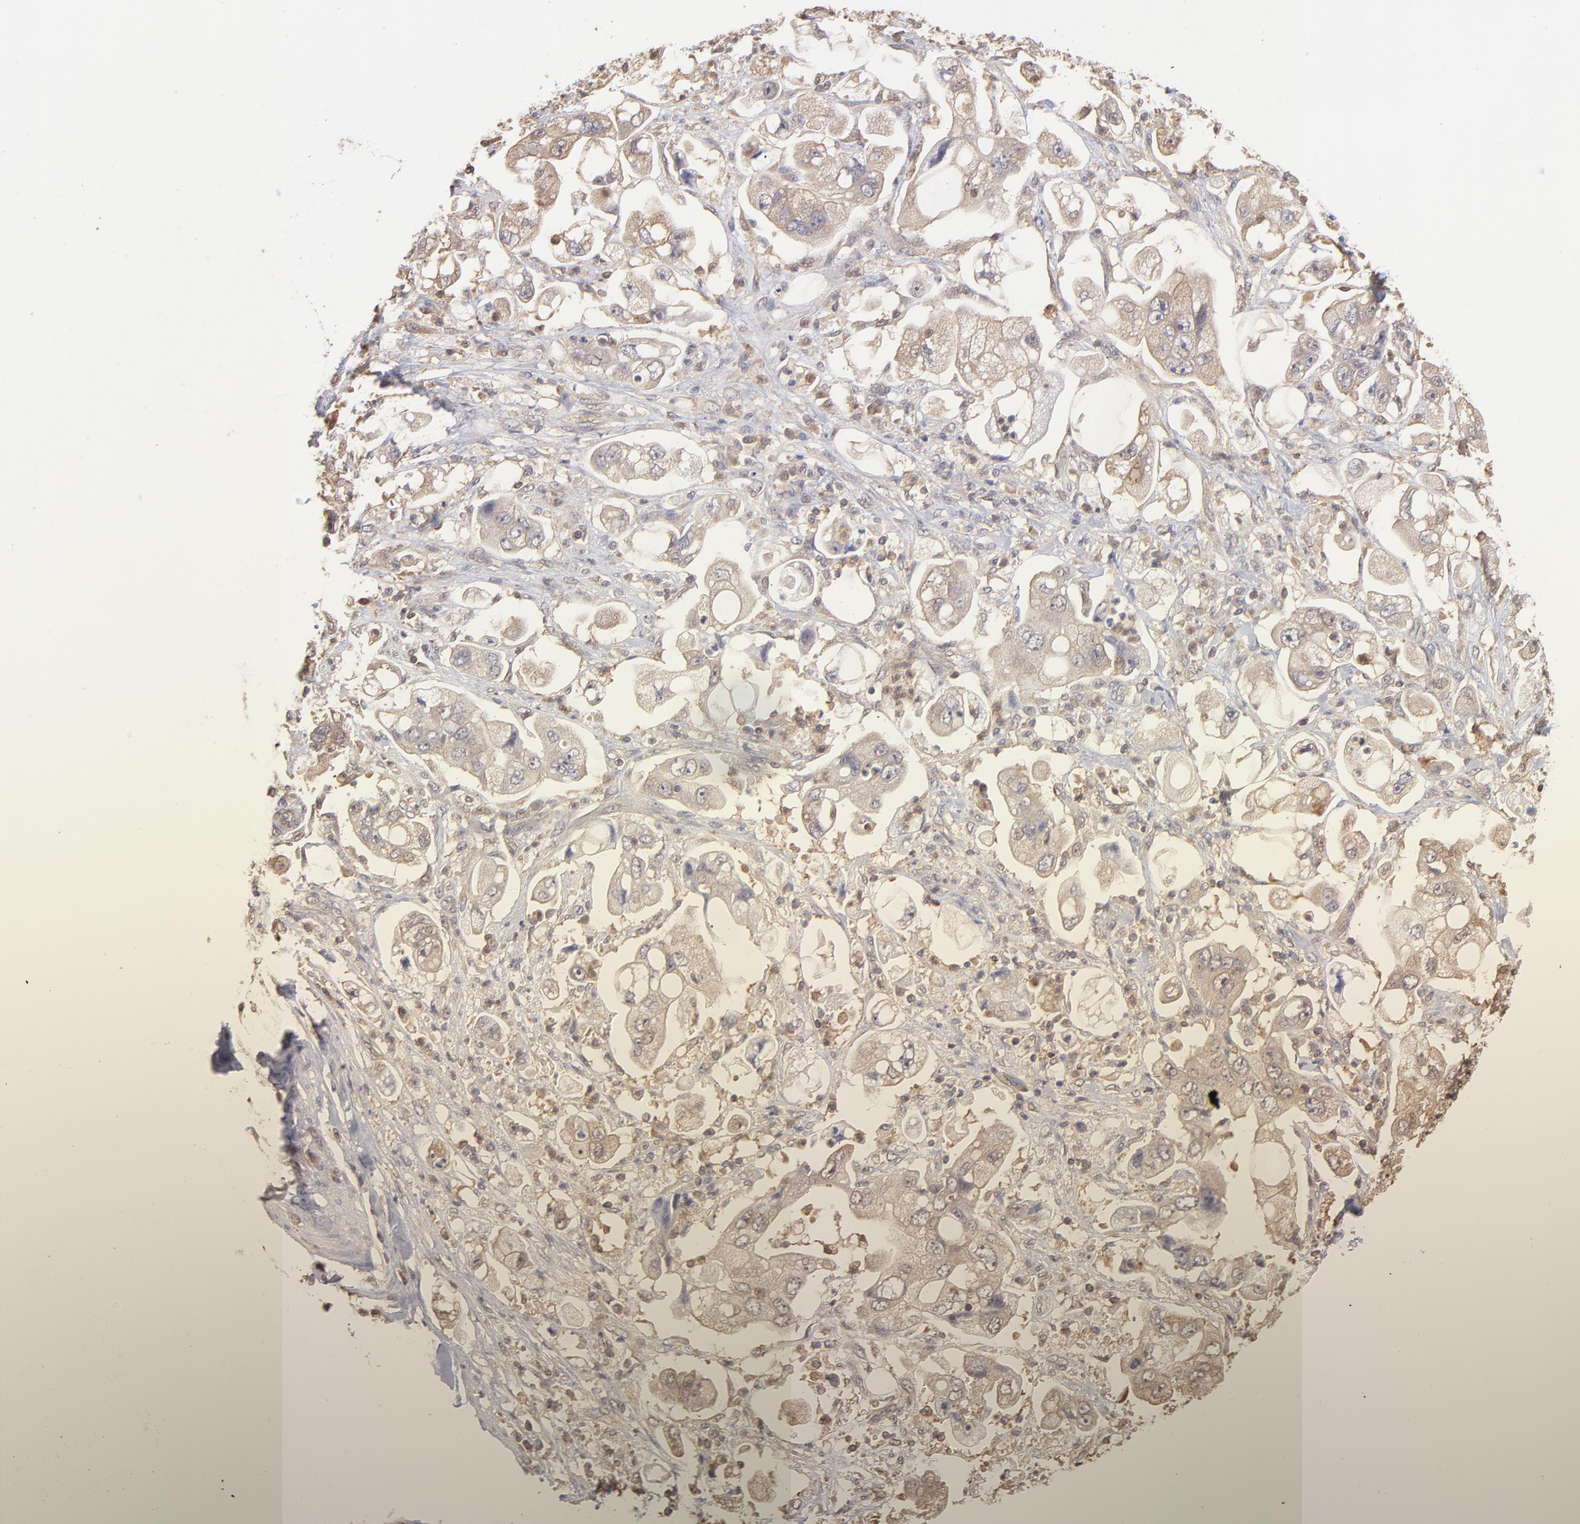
{"staining": {"intensity": "weak", "quantity": "25%-75%", "location": "cytoplasmic/membranous"}, "tissue": "stomach cancer", "cell_type": "Tumor cells", "image_type": "cancer", "snomed": [{"axis": "morphology", "description": "Adenocarcinoma, NOS"}, {"axis": "topography", "description": "Stomach"}], "caption": "Stomach cancer stained for a protein shows weak cytoplasmic/membranous positivity in tumor cells.", "gene": "MAP2K2", "patient": {"sex": "male", "age": 62}}